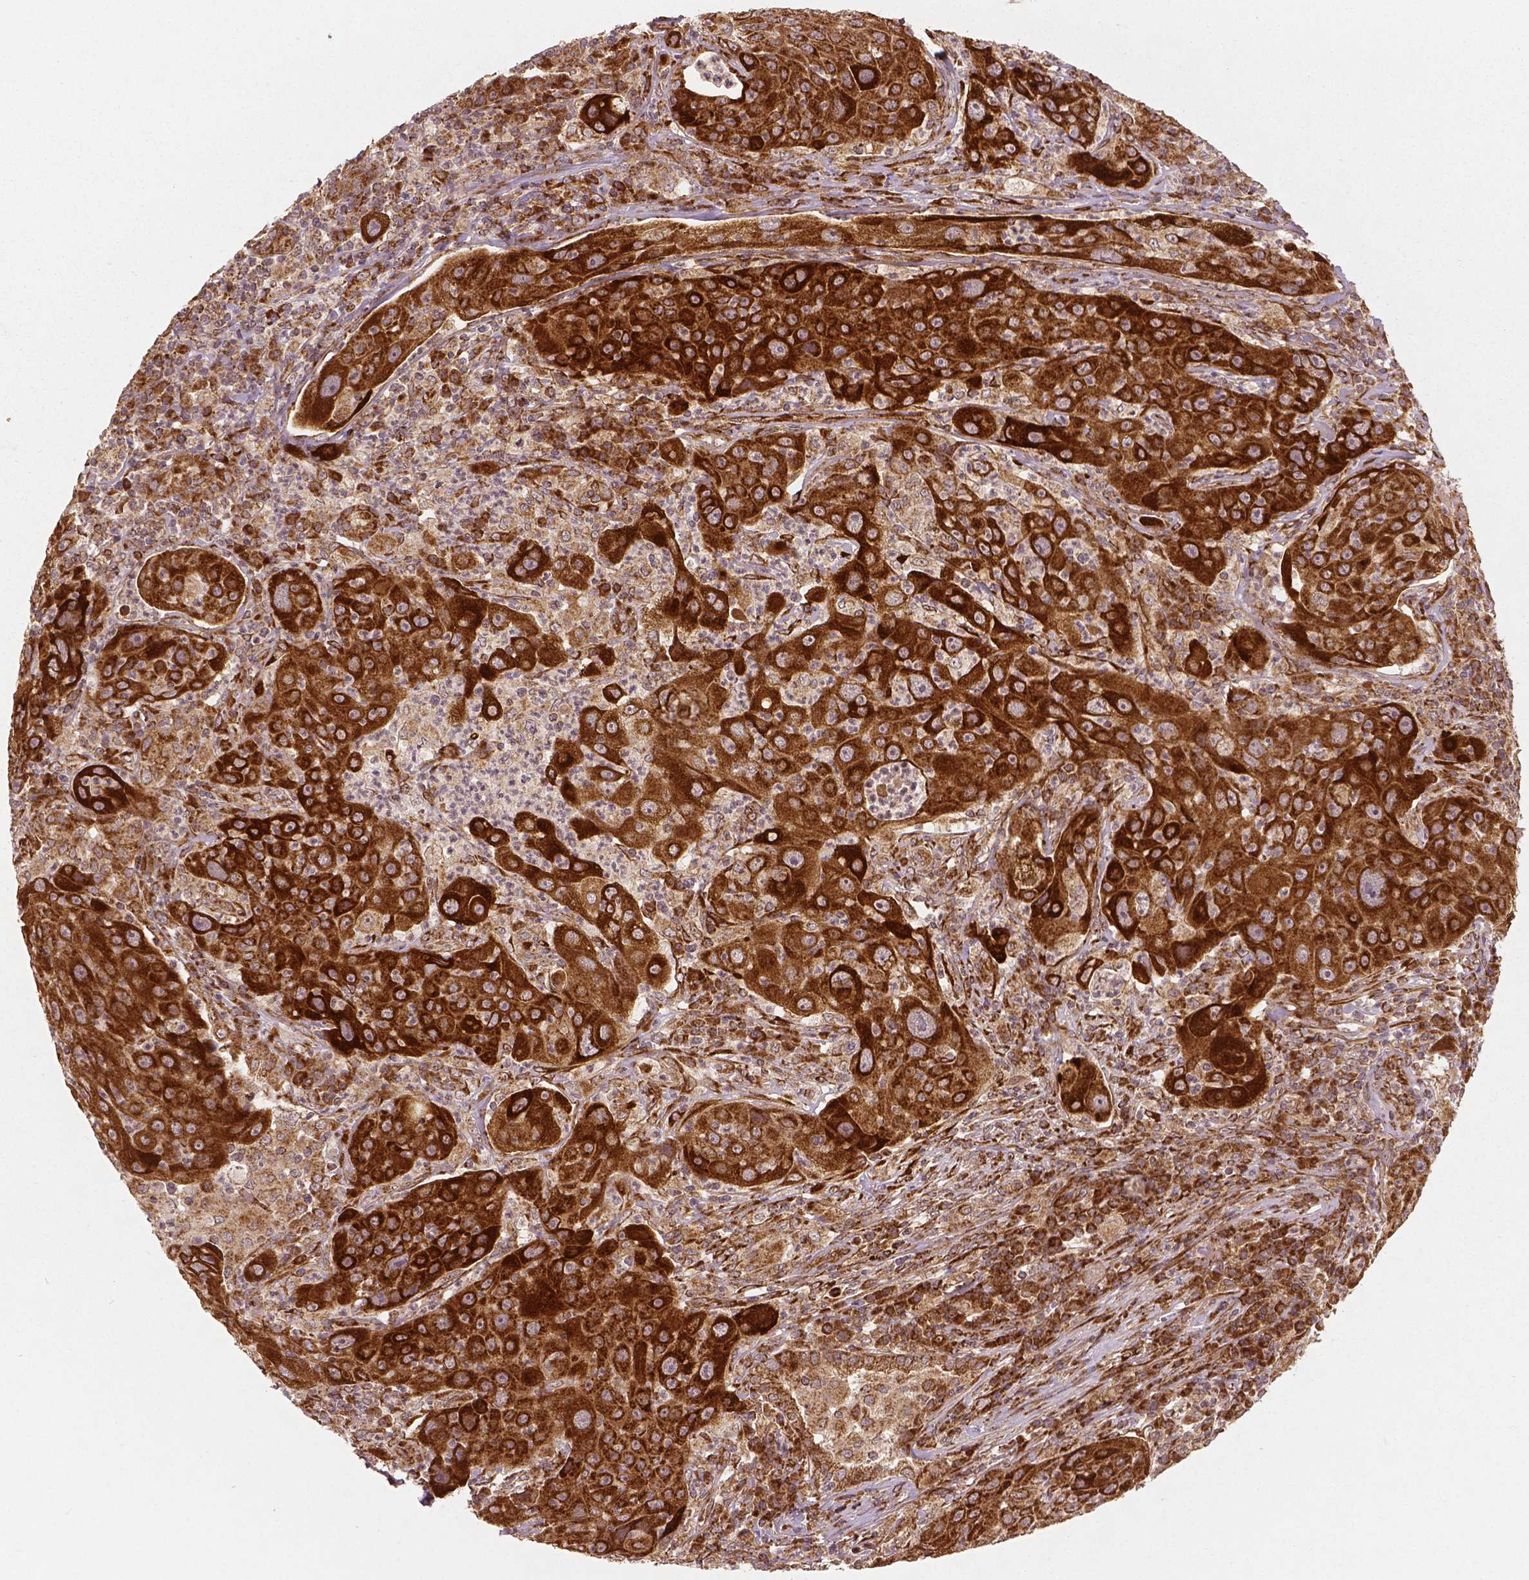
{"staining": {"intensity": "strong", "quantity": ">75%", "location": "cytoplasmic/membranous"}, "tissue": "lung cancer", "cell_type": "Tumor cells", "image_type": "cancer", "snomed": [{"axis": "morphology", "description": "Squamous cell carcinoma, NOS"}, {"axis": "topography", "description": "Lung"}], "caption": "Lung cancer (squamous cell carcinoma) tissue reveals strong cytoplasmic/membranous expression in about >75% of tumor cells, visualized by immunohistochemistry.", "gene": "PGAM5", "patient": {"sex": "female", "age": 59}}